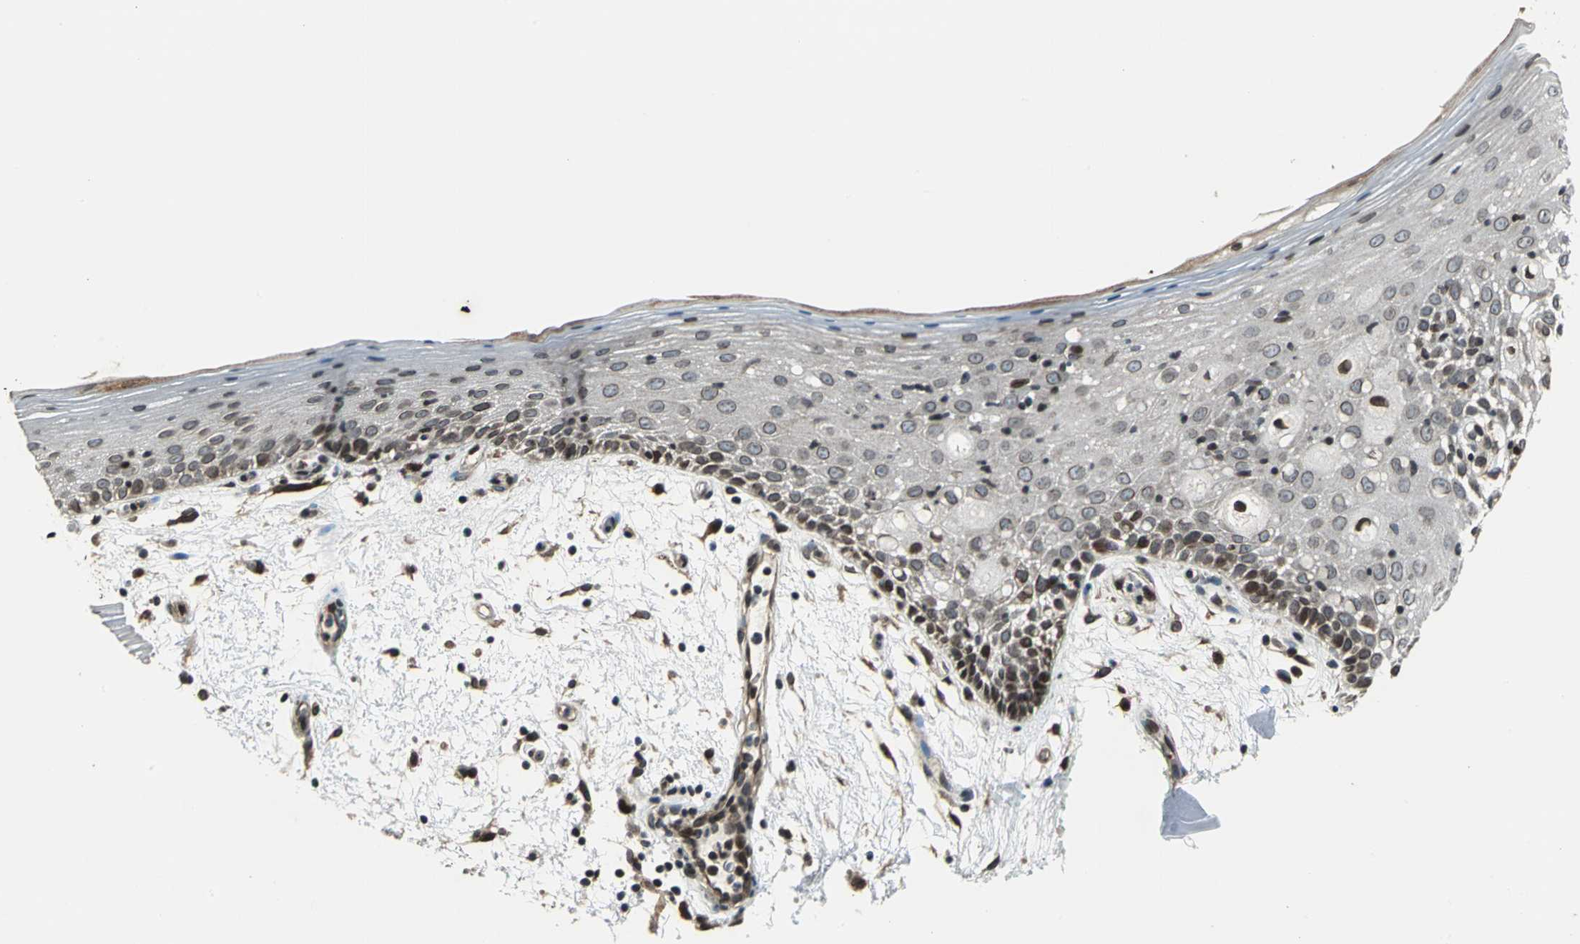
{"staining": {"intensity": "moderate", "quantity": "25%-75%", "location": "cytoplasmic/membranous,nuclear"}, "tissue": "oral mucosa", "cell_type": "Squamous epithelial cells", "image_type": "normal", "snomed": [{"axis": "morphology", "description": "Normal tissue, NOS"}, {"axis": "morphology", "description": "Squamous cell carcinoma, NOS"}, {"axis": "topography", "description": "Skeletal muscle"}, {"axis": "topography", "description": "Oral tissue"}, {"axis": "topography", "description": "Head-Neck"}], "caption": "Brown immunohistochemical staining in unremarkable oral mucosa demonstrates moderate cytoplasmic/membranous,nuclear positivity in about 25%-75% of squamous epithelial cells.", "gene": "BRIP1", "patient": {"sex": "male", "age": 71}}